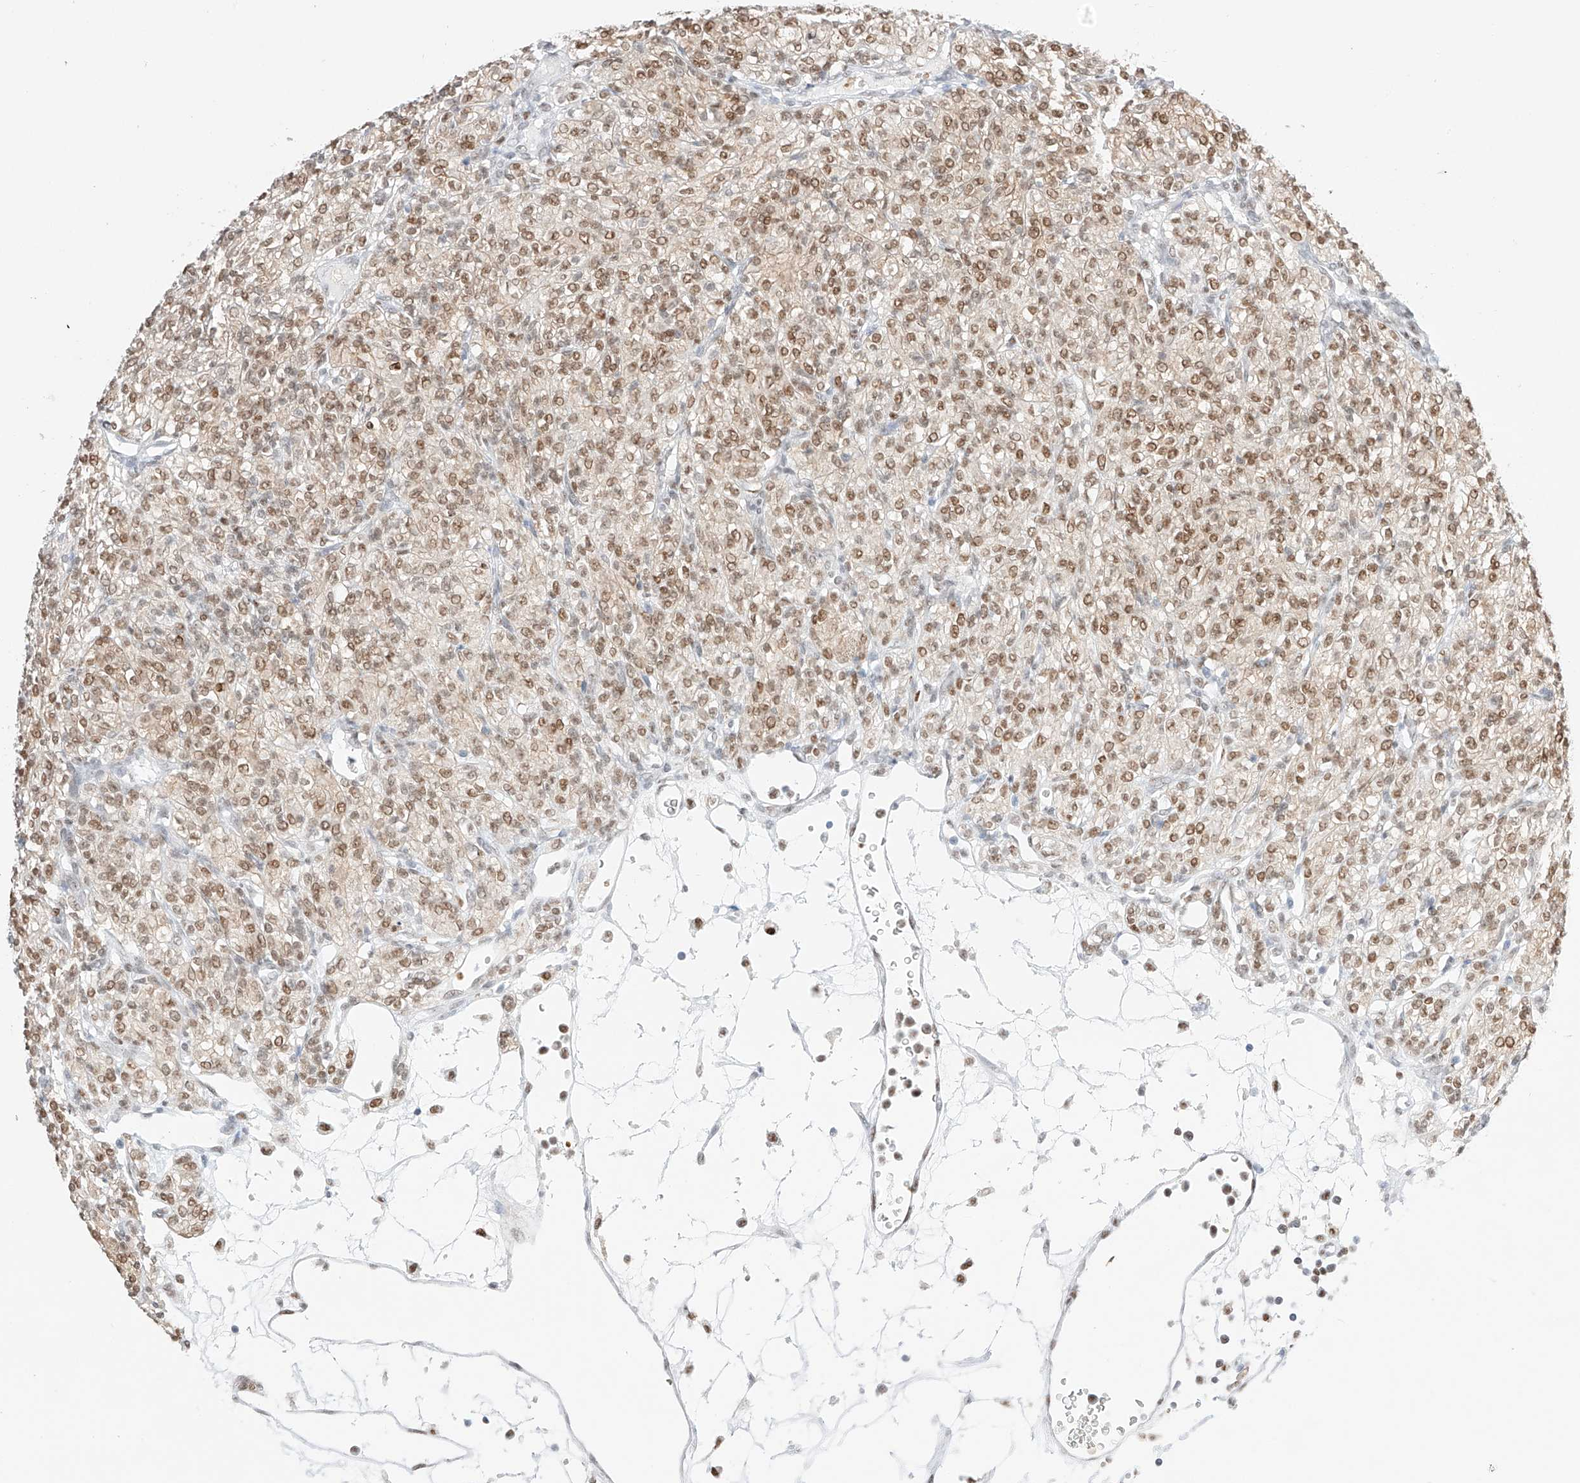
{"staining": {"intensity": "moderate", "quantity": ">75%", "location": "cytoplasmic/membranous,nuclear"}, "tissue": "renal cancer", "cell_type": "Tumor cells", "image_type": "cancer", "snomed": [{"axis": "morphology", "description": "Adenocarcinoma, NOS"}, {"axis": "topography", "description": "Kidney"}], "caption": "An image of human renal cancer (adenocarcinoma) stained for a protein reveals moderate cytoplasmic/membranous and nuclear brown staining in tumor cells. The staining was performed using DAB, with brown indicating positive protein expression. Nuclei are stained blue with hematoxylin.", "gene": "APIP", "patient": {"sex": "male", "age": 77}}